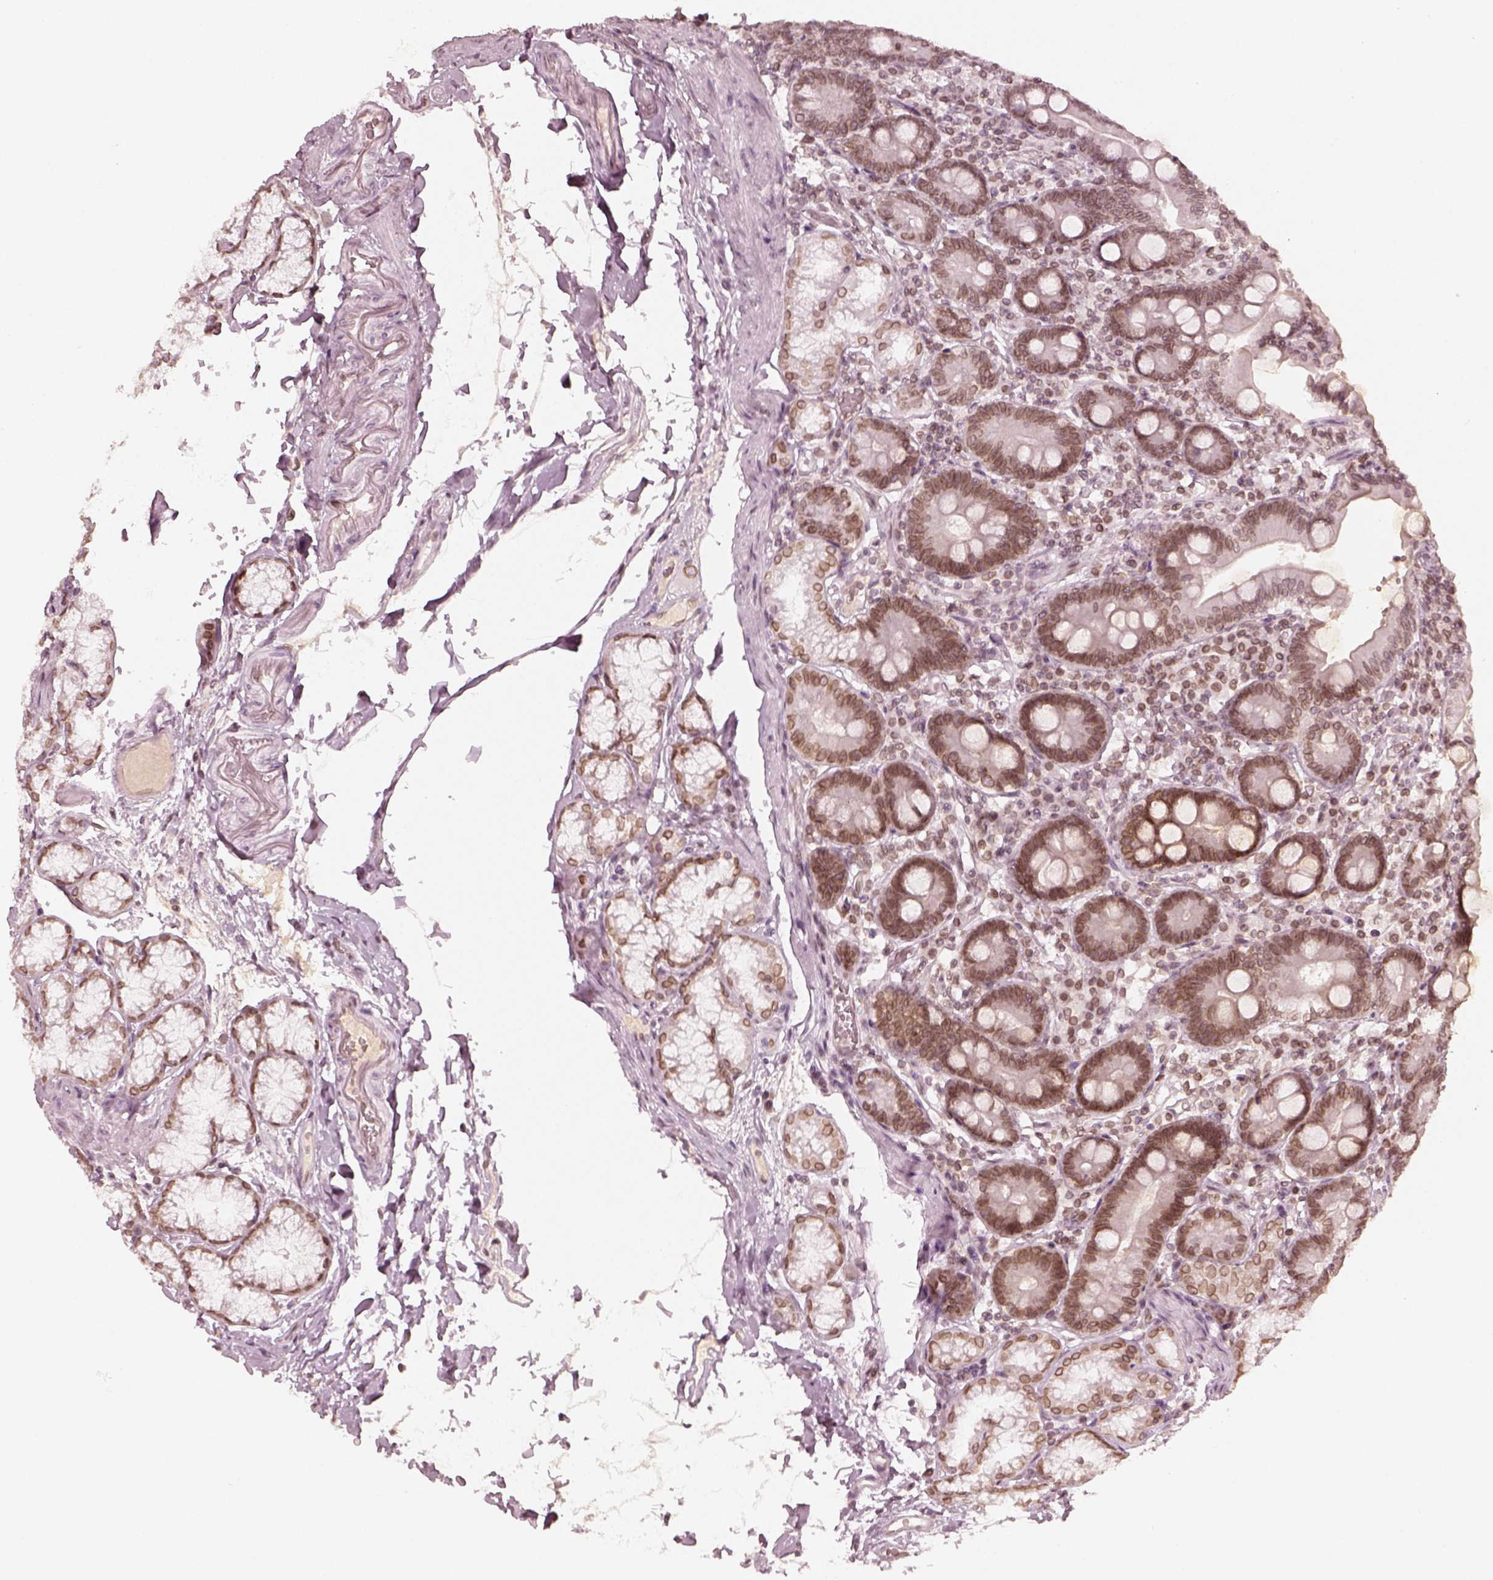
{"staining": {"intensity": "moderate", "quantity": ">75%", "location": "cytoplasmic/membranous,nuclear"}, "tissue": "duodenum", "cell_type": "Glandular cells", "image_type": "normal", "snomed": [{"axis": "morphology", "description": "Normal tissue, NOS"}, {"axis": "topography", "description": "Duodenum"}], "caption": "DAB immunohistochemical staining of unremarkable duodenum demonstrates moderate cytoplasmic/membranous,nuclear protein expression in approximately >75% of glandular cells. The staining was performed using DAB (3,3'-diaminobenzidine), with brown indicating positive protein expression. Nuclei are stained blue with hematoxylin.", "gene": "DCAF12", "patient": {"sex": "female", "age": 67}}